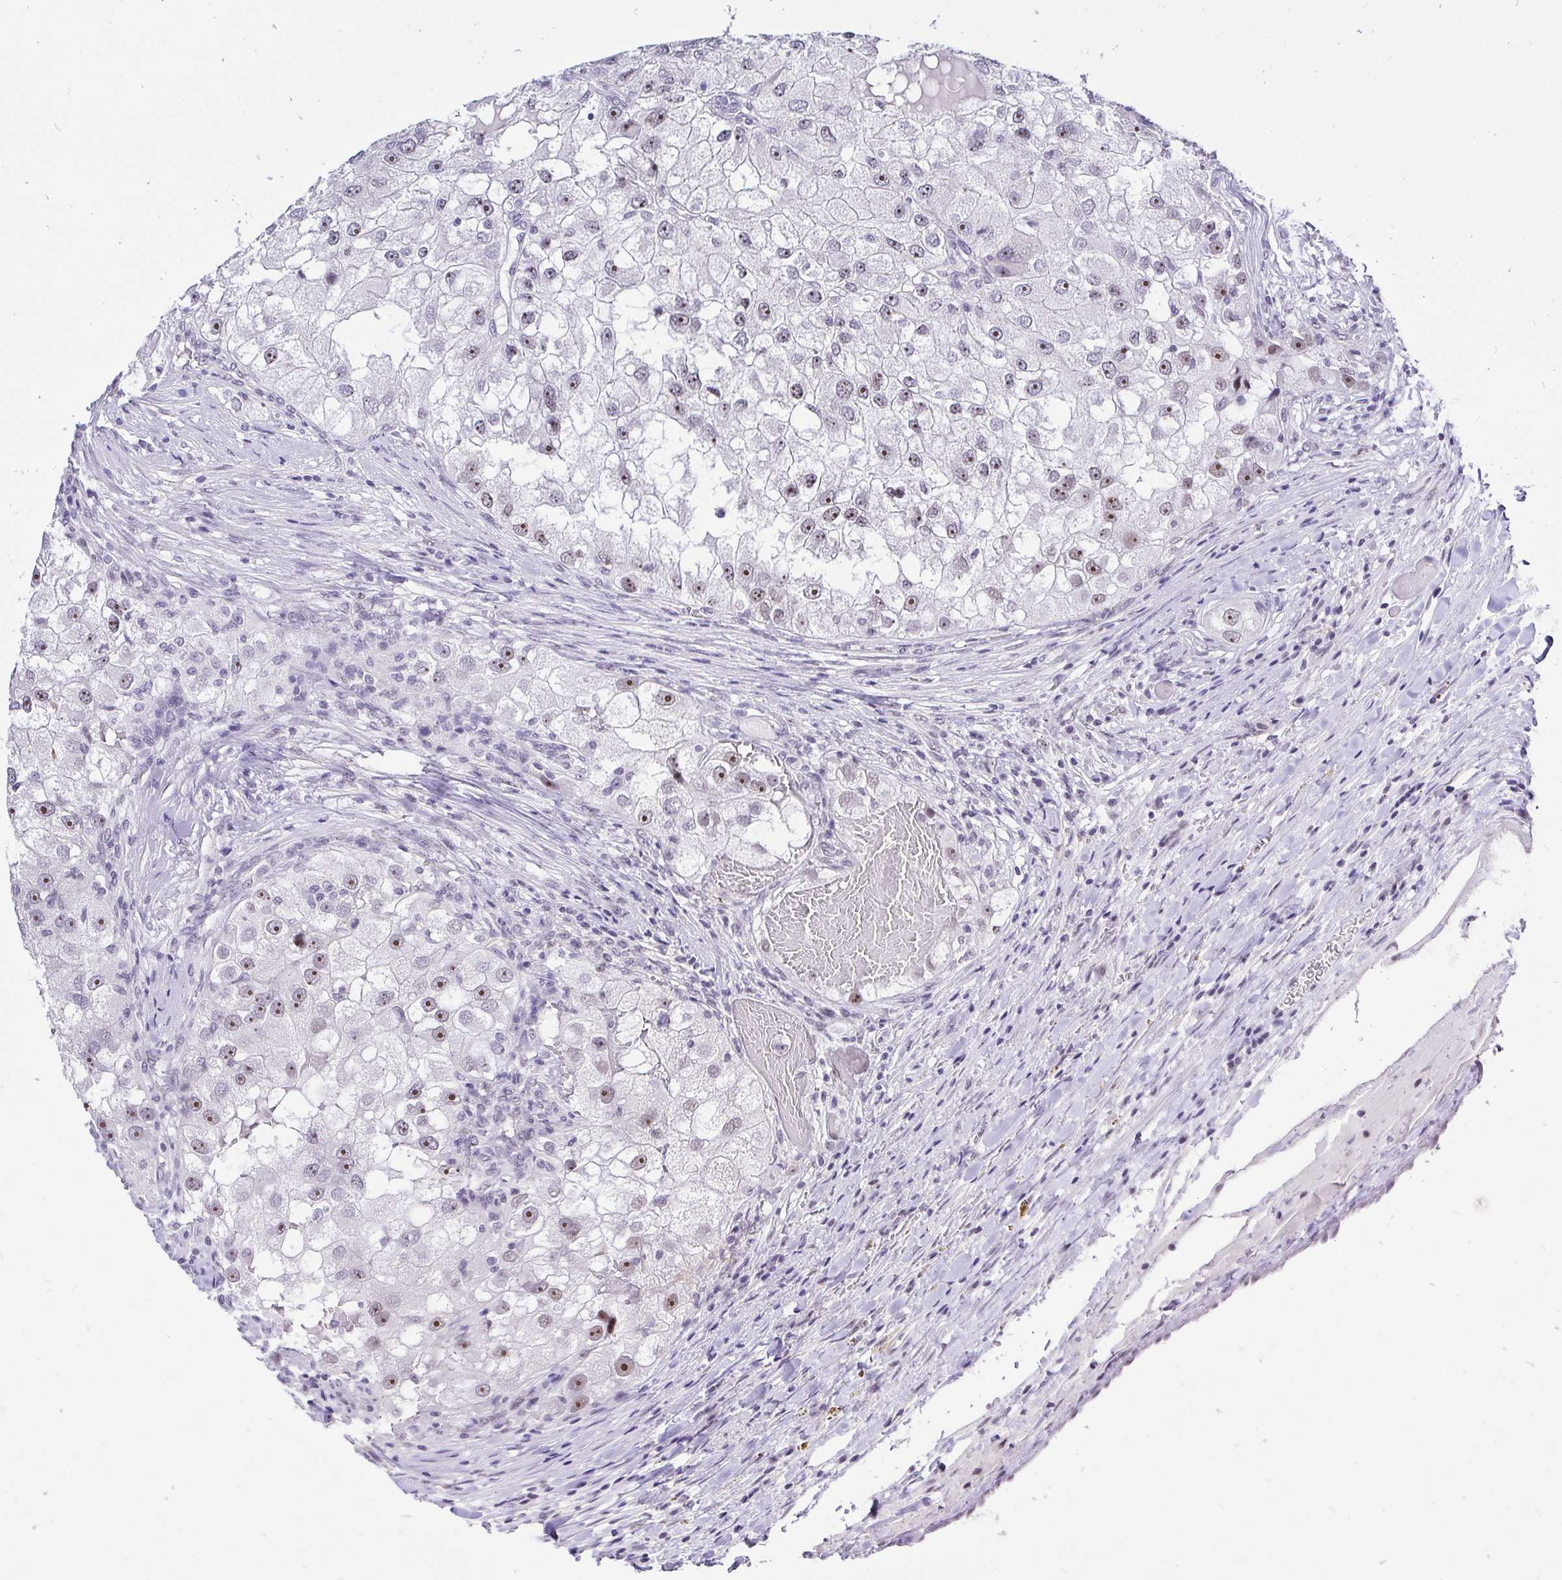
{"staining": {"intensity": "moderate", "quantity": "25%-75%", "location": "nuclear"}, "tissue": "renal cancer", "cell_type": "Tumor cells", "image_type": "cancer", "snomed": [{"axis": "morphology", "description": "Adenocarcinoma, NOS"}, {"axis": "topography", "description": "Kidney"}], "caption": "Protein analysis of renal adenocarcinoma tissue displays moderate nuclear positivity in about 25%-75% of tumor cells.", "gene": "ZNF860", "patient": {"sex": "male", "age": 63}}